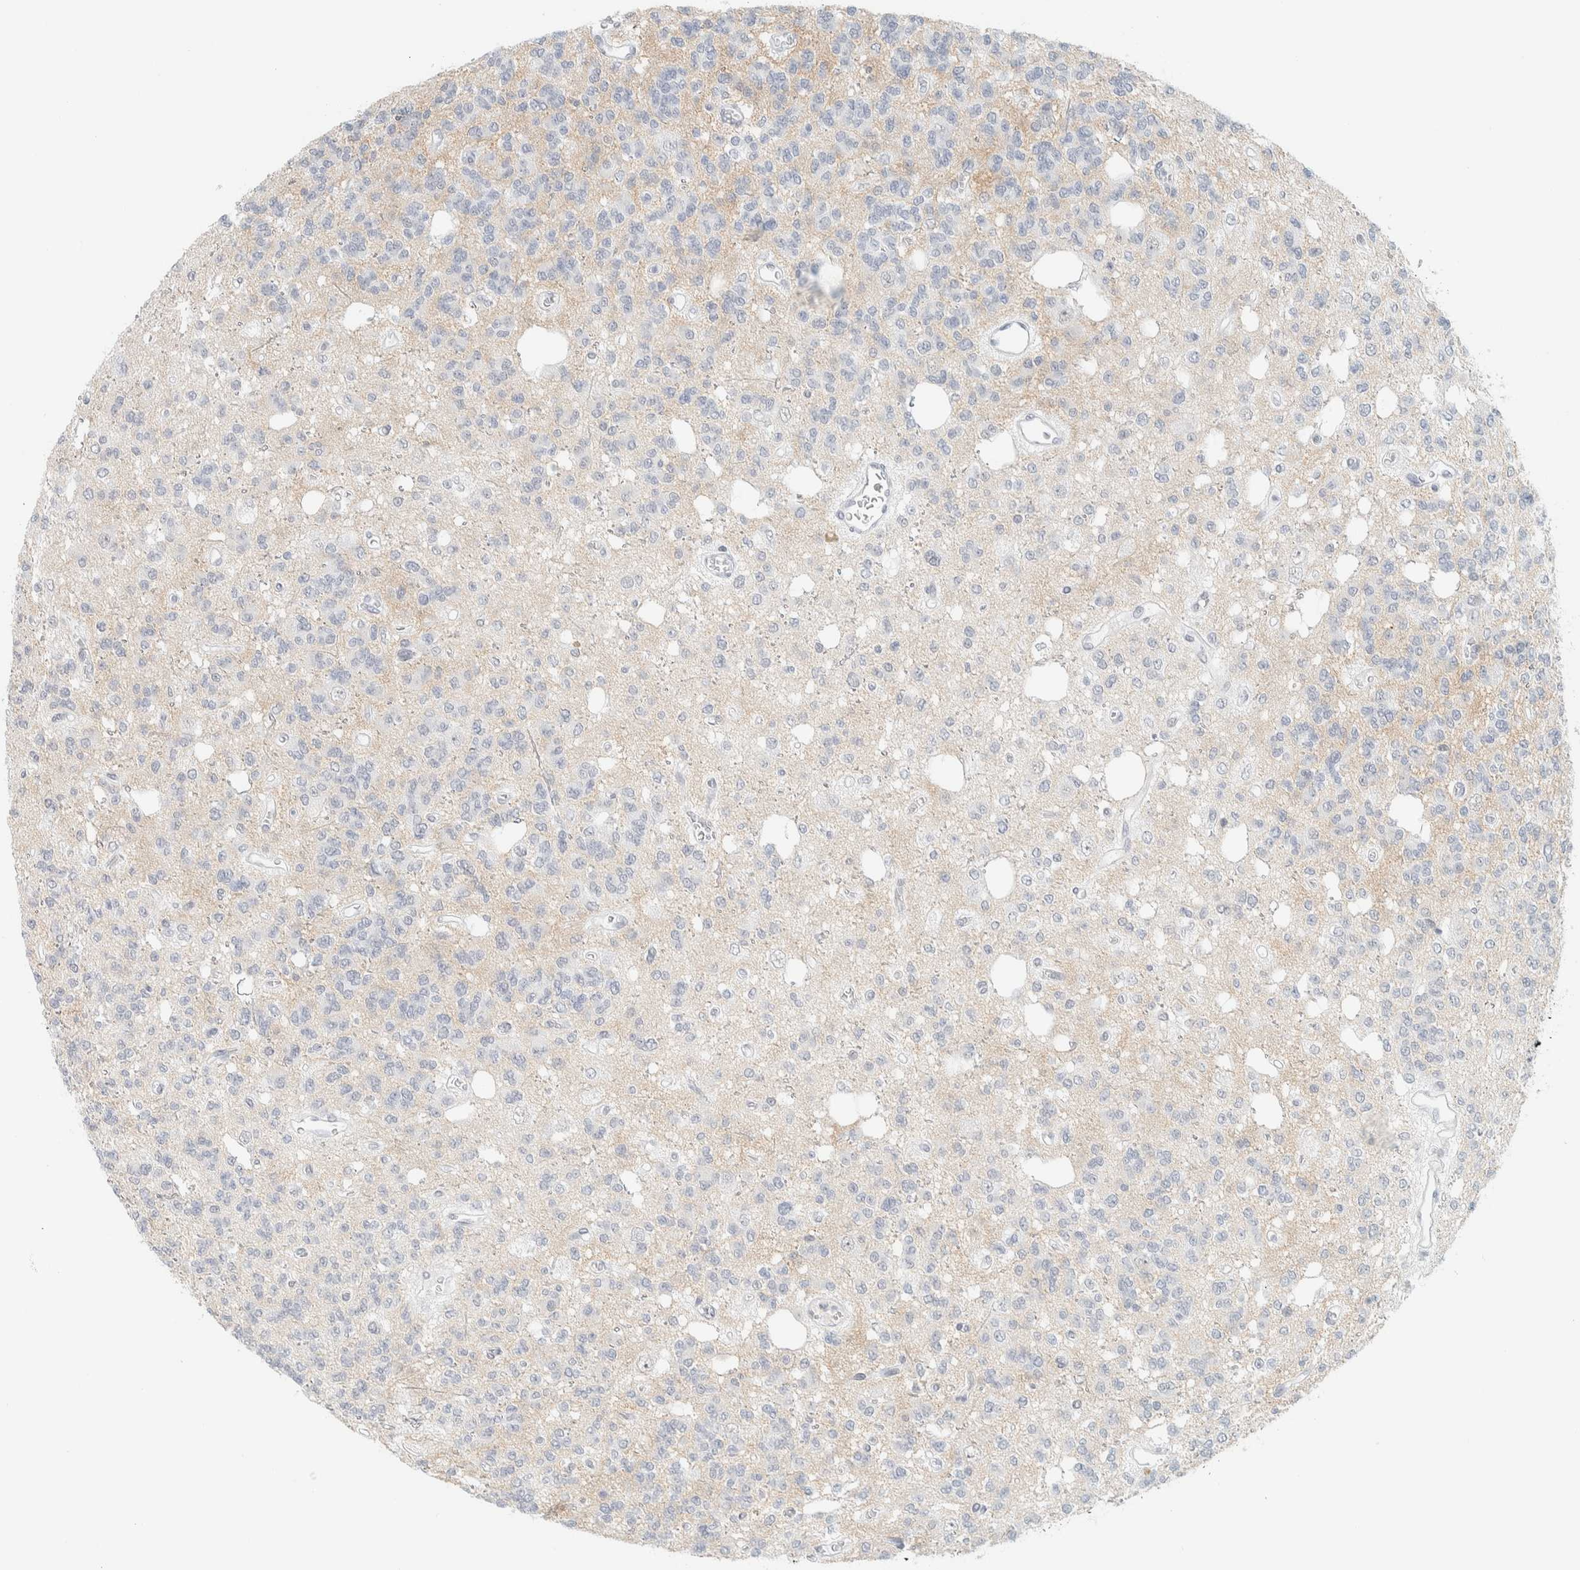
{"staining": {"intensity": "negative", "quantity": "none", "location": "none"}, "tissue": "glioma", "cell_type": "Tumor cells", "image_type": "cancer", "snomed": [{"axis": "morphology", "description": "Glioma, malignant, Low grade"}, {"axis": "topography", "description": "Brain"}], "caption": "Immunohistochemistry (IHC) micrograph of neoplastic tissue: glioma stained with DAB demonstrates no significant protein positivity in tumor cells.", "gene": "CDH17", "patient": {"sex": "male", "age": 38}}